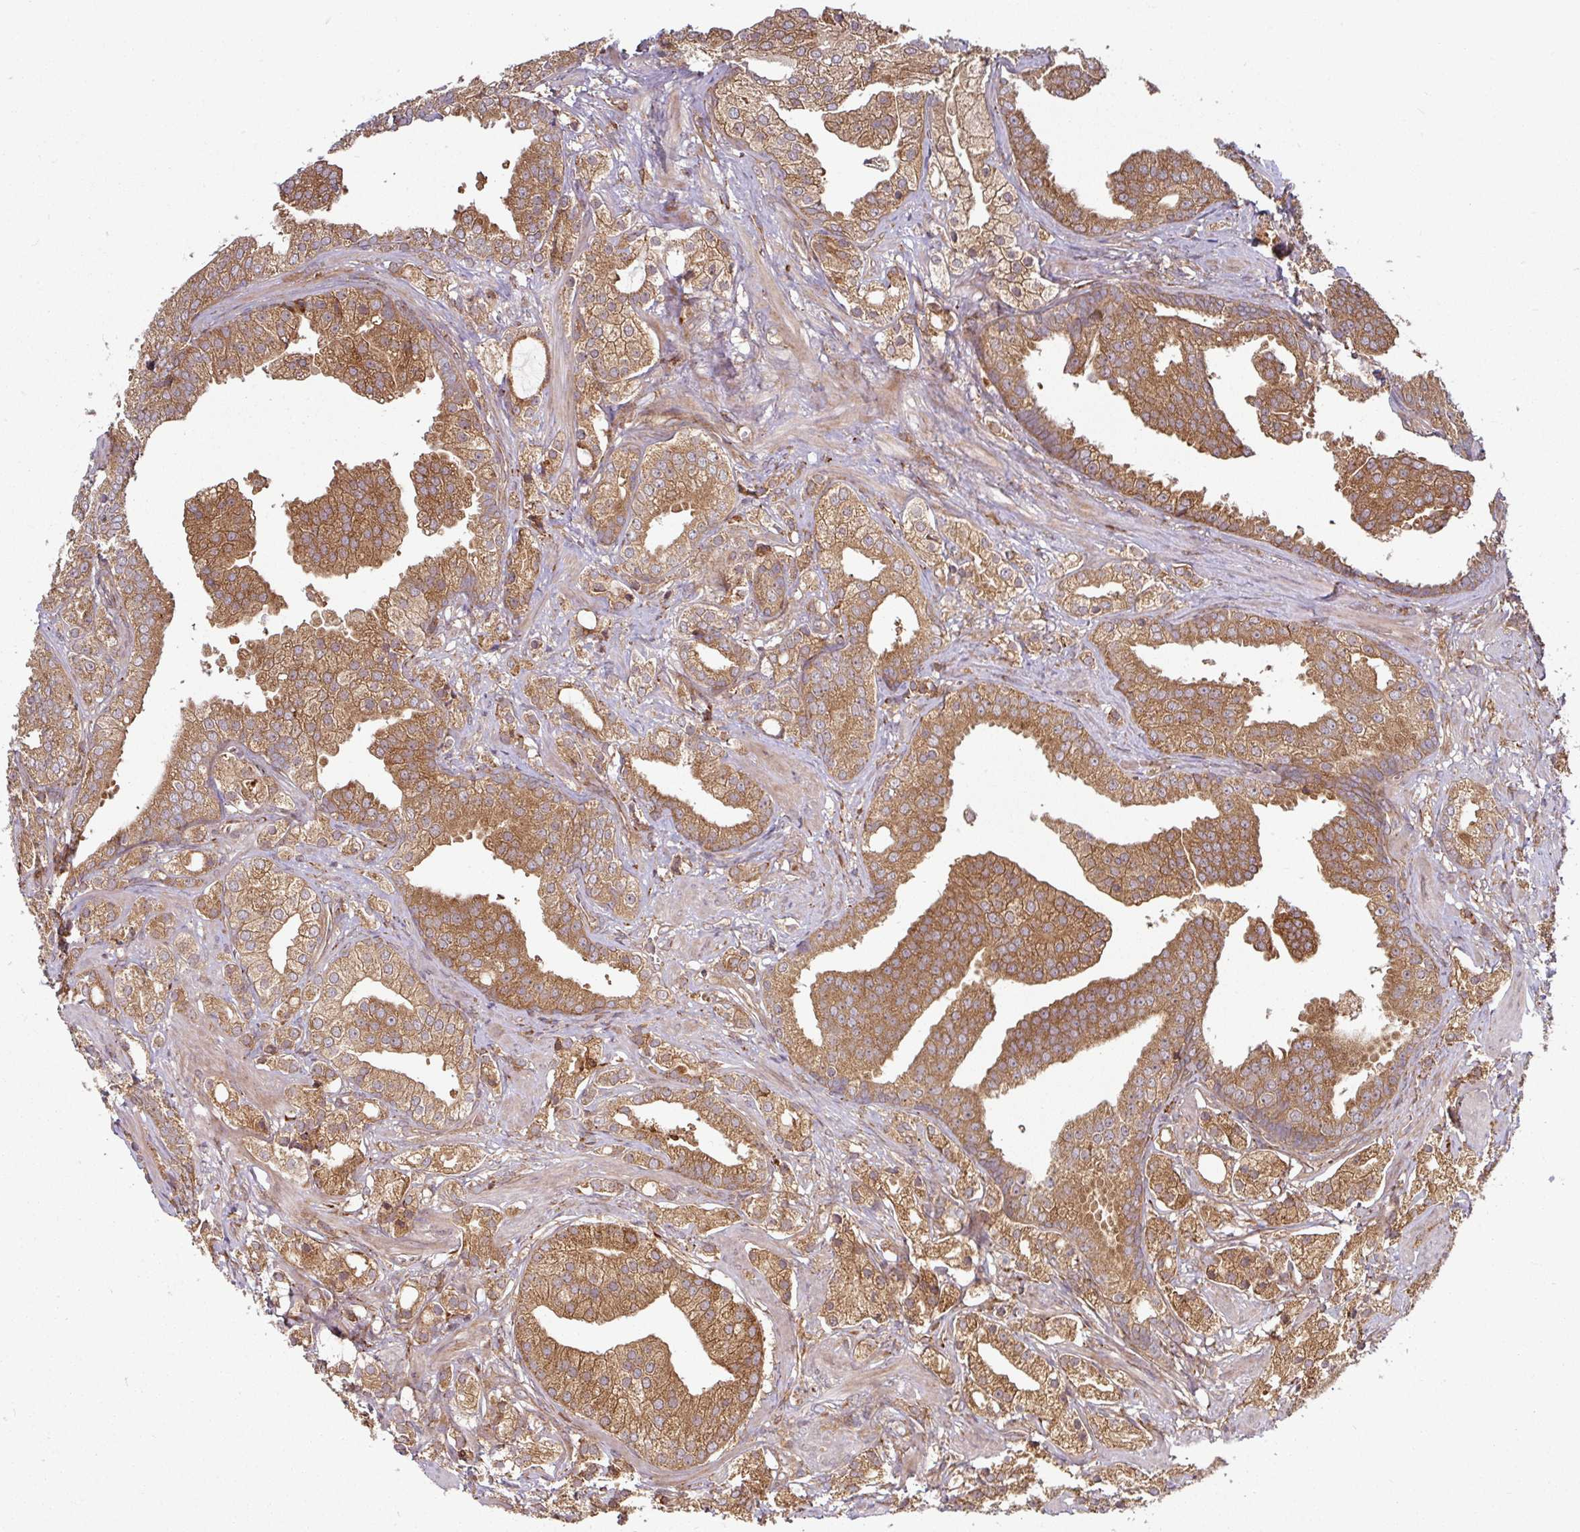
{"staining": {"intensity": "moderate", "quantity": ">75%", "location": "cytoplasmic/membranous"}, "tissue": "prostate cancer", "cell_type": "Tumor cells", "image_type": "cancer", "snomed": [{"axis": "morphology", "description": "Adenocarcinoma, High grade"}, {"axis": "topography", "description": "Prostate"}], "caption": "The photomicrograph shows staining of high-grade adenocarcinoma (prostate), revealing moderate cytoplasmic/membranous protein positivity (brown color) within tumor cells.", "gene": "RAB5A", "patient": {"sex": "male", "age": 50}}